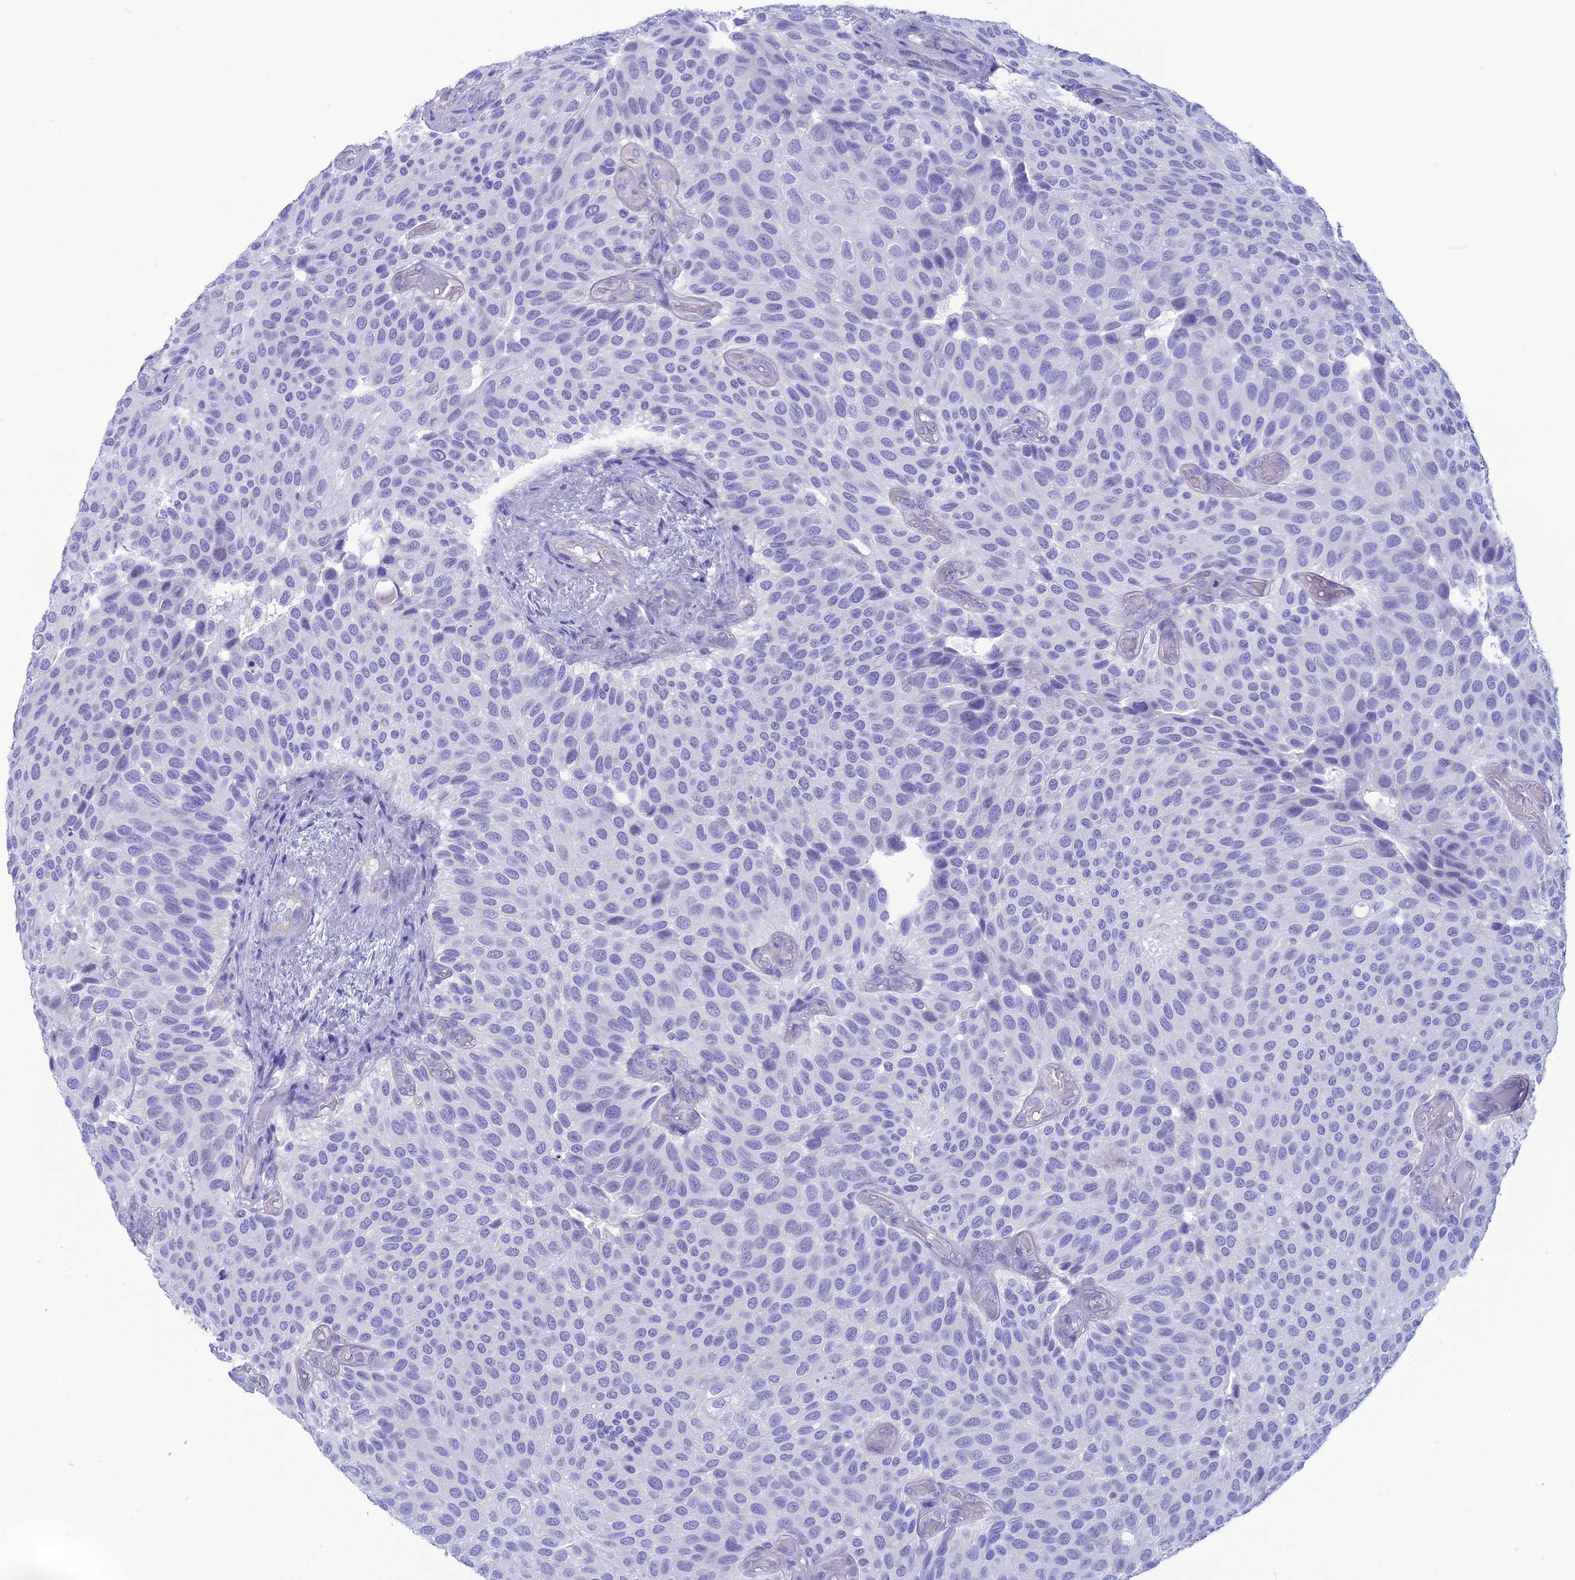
{"staining": {"intensity": "negative", "quantity": "none", "location": "none"}, "tissue": "urothelial cancer", "cell_type": "Tumor cells", "image_type": "cancer", "snomed": [{"axis": "morphology", "description": "Urothelial carcinoma, Low grade"}, {"axis": "topography", "description": "Urinary bladder"}], "caption": "Urothelial carcinoma (low-grade) was stained to show a protein in brown. There is no significant staining in tumor cells.", "gene": "GNGT2", "patient": {"sex": "male", "age": 89}}